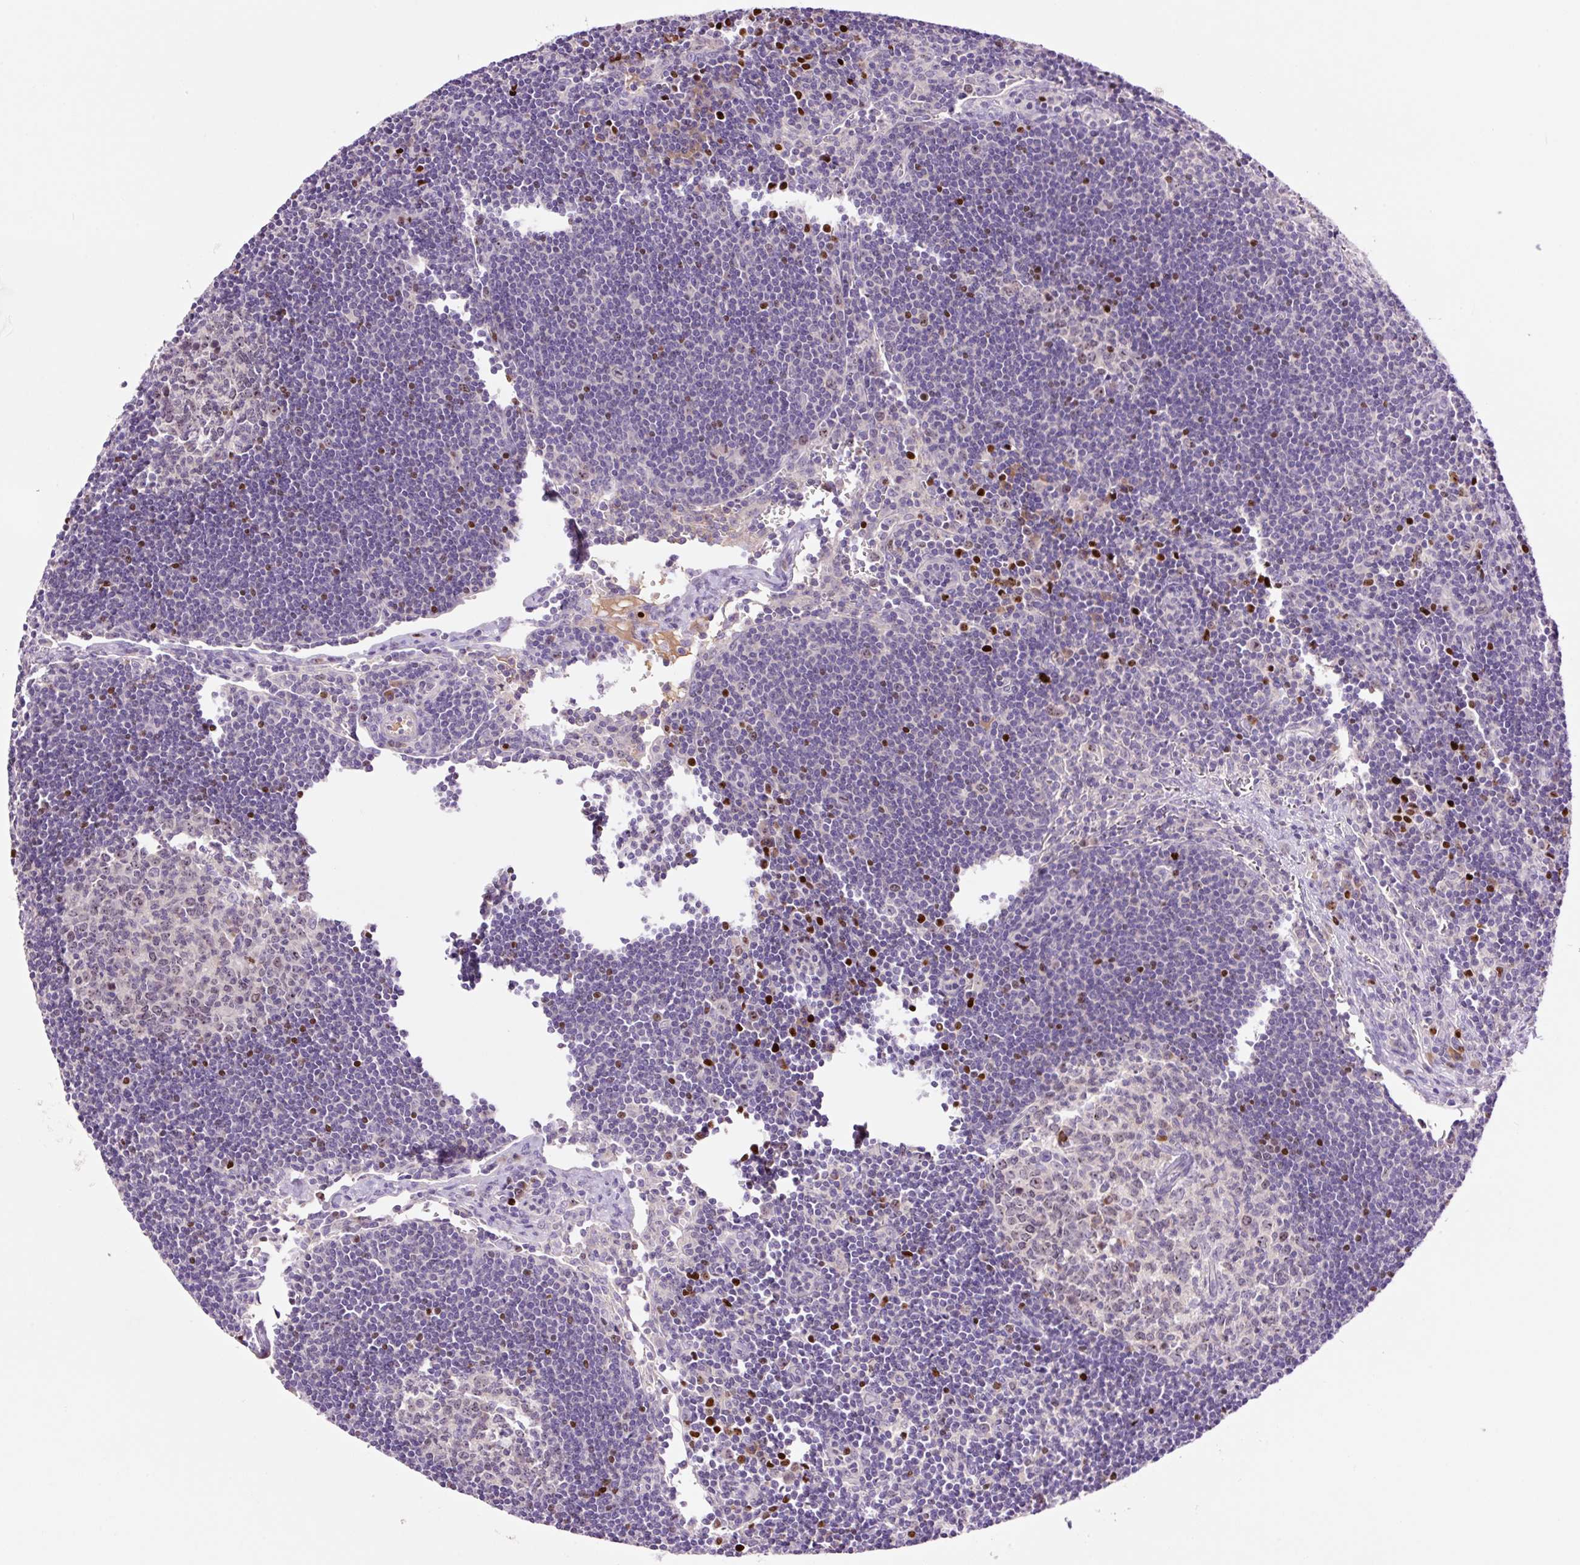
{"staining": {"intensity": "weak", "quantity": "<25%", "location": "nuclear"}, "tissue": "lymph node", "cell_type": "Germinal center cells", "image_type": "normal", "snomed": [{"axis": "morphology", "description": "Normal tissue, NOS"}, {"axis": "topography", "description": "Lymph node"}], "caption": "Immunohistochemistry (IHC) photomicrograph of normal lymph node: lymph node stained with DAB displays no significant protein expression in germinal center cells. Nuclei are stained in blue.", "gene": "DPPA4", "patient": {"sex": "female", "age": 29}}